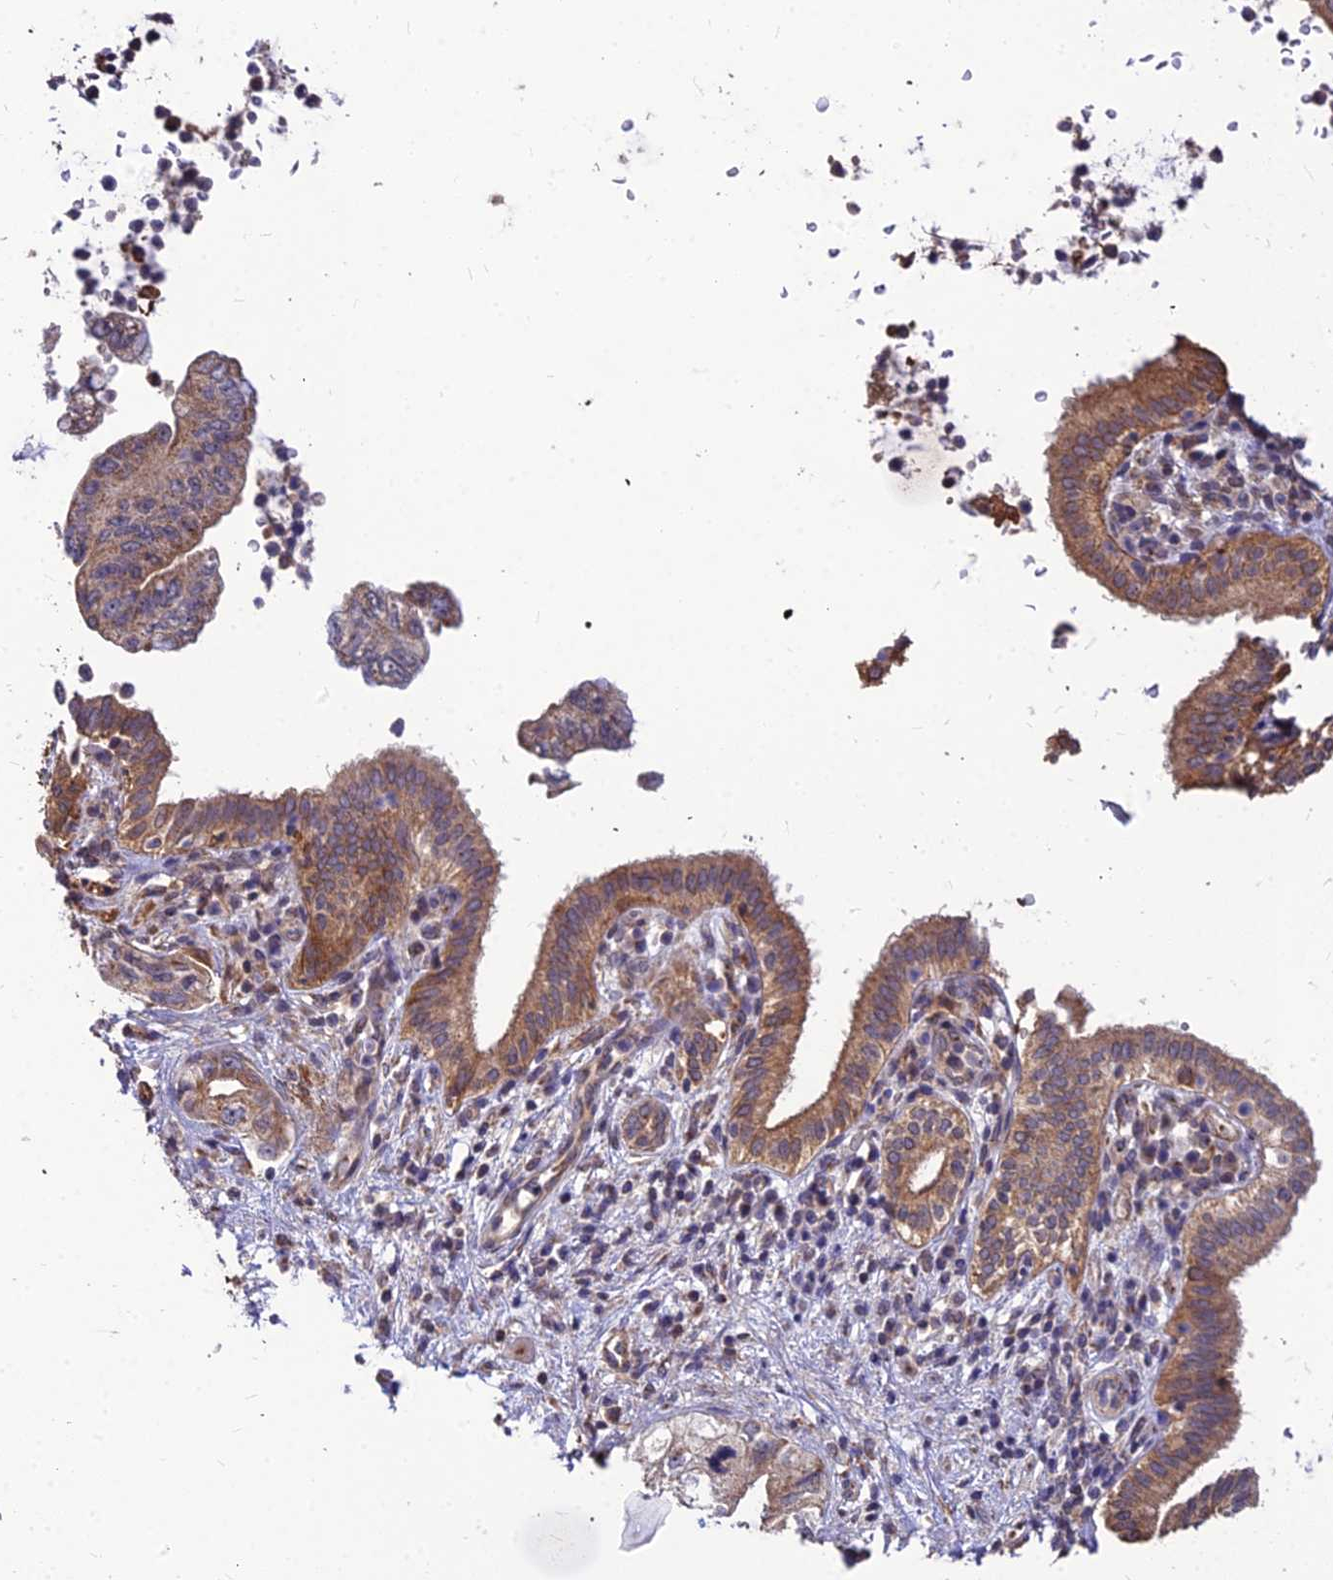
{"staining": {"intensity": "moderate", "quantity": ">75%", "location": "cytoplasmic/membranous"}, "tissue": "pancreatic cancer", "cell_type": "Tumor cells", "image_type": "cancer", "snomed": [{"axis": "morphology", "description": "Adenocarcinoma, NOS"}, {"axis": "topography", "description": "Pancreas"}], "caption": "There is medium levels of moderate cytoplasmic/membranous staining in tumor cells of pancreatic cancer, as demonstrated by immunohistochemical staining (brown color).", "gene": "LEKR1", "patient": {"sex": "female", "age": 73}}